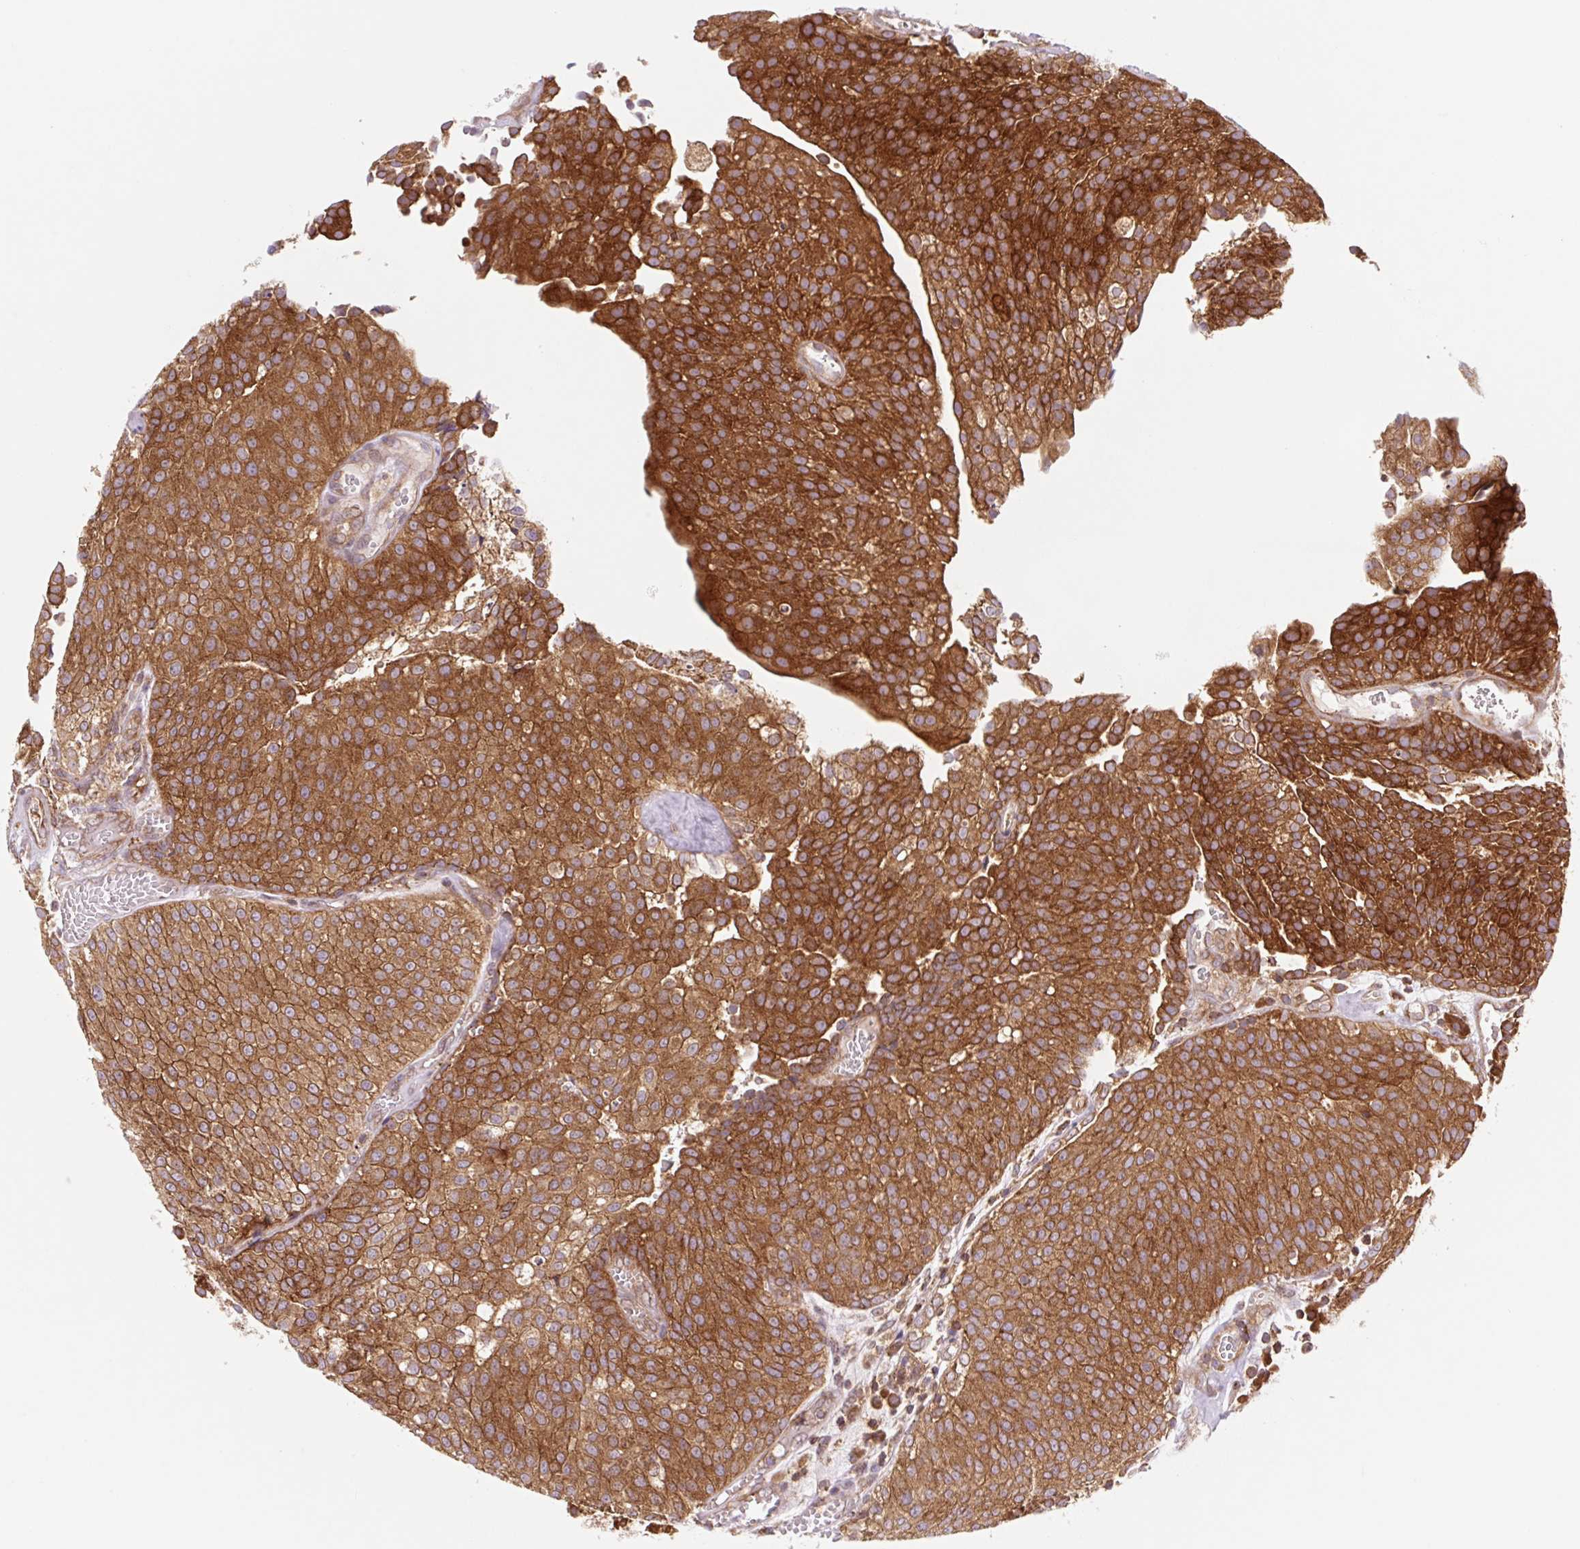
{"staining": {"intensity": "strong", "quantity": ">75%", "location": "cytoplasmic/membranous"}, "tissue": "urothelial cancer", "cell_type": "Tumor cells", "image_type": "cancer", "snomed": [{"axis": "morphology", "description": "Urothelial carcinoma, Low grade"}, {"axis": "topography", "description": "Urinary bladder"}], "caption": "Tumor cells demonstrate strong cytoplasmic/membranous staining in about >75% of cells in urothelial cancer.", "gene": "VPS4A", "patient": {"sex": "female", "age": 79}}